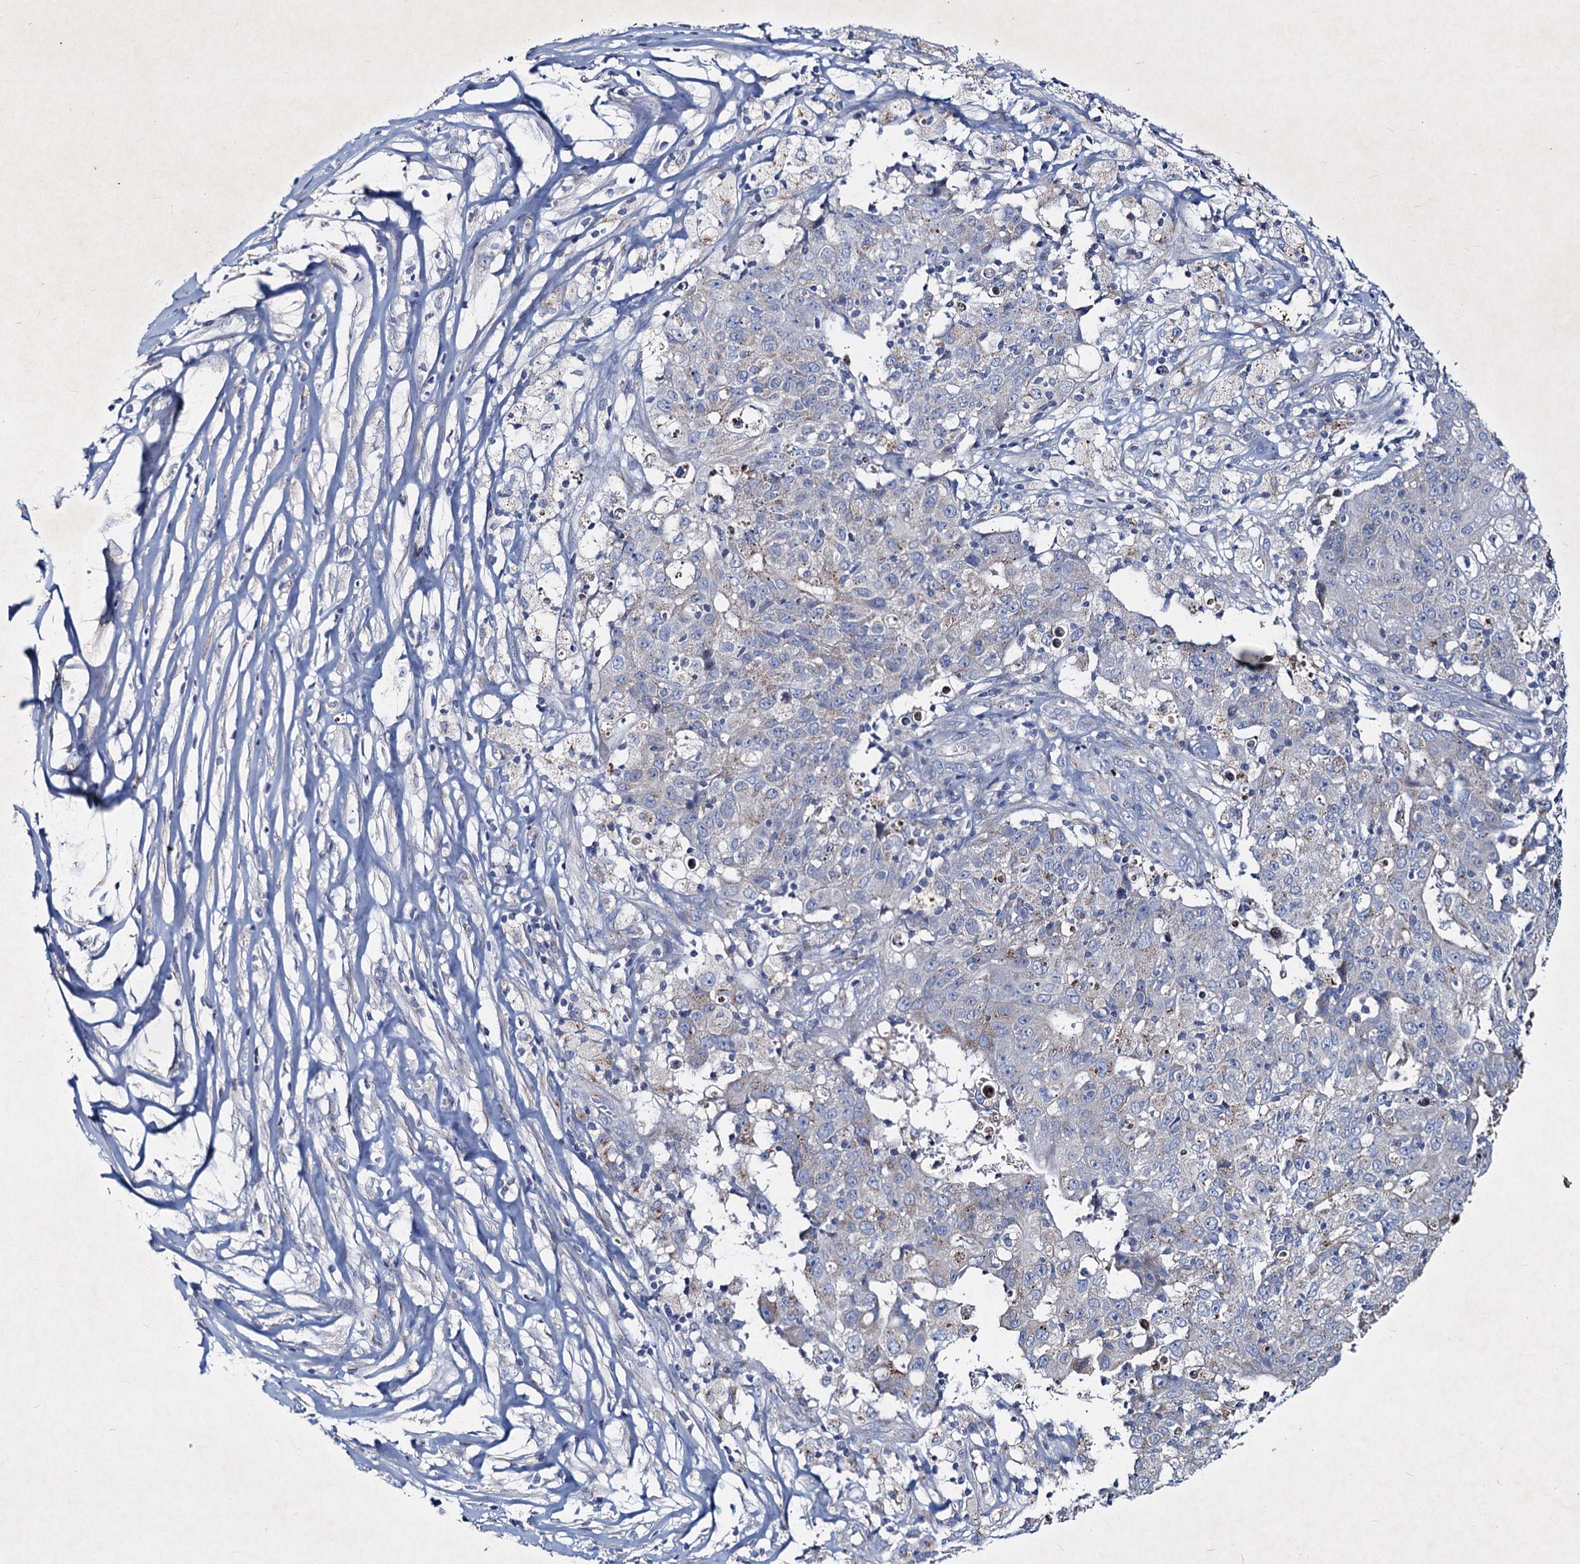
{"staining": {"intensity": "negative", "quantity": "none", "location": "none"}, "tissue": "ovarian cancer", "cell_type": "Tumor cells", "image_type": "cancer", "snomed": [{"axis": "morphology", "description": "Carcinoma, endometroid"}, {"axis": "topography", "description": "Ovary"}], "caption": "The image demonstrates no staining of tumor cells in ovarian cancer.", "gene": "AGBL4", "patient": {"sex": "female", "age": 42}}